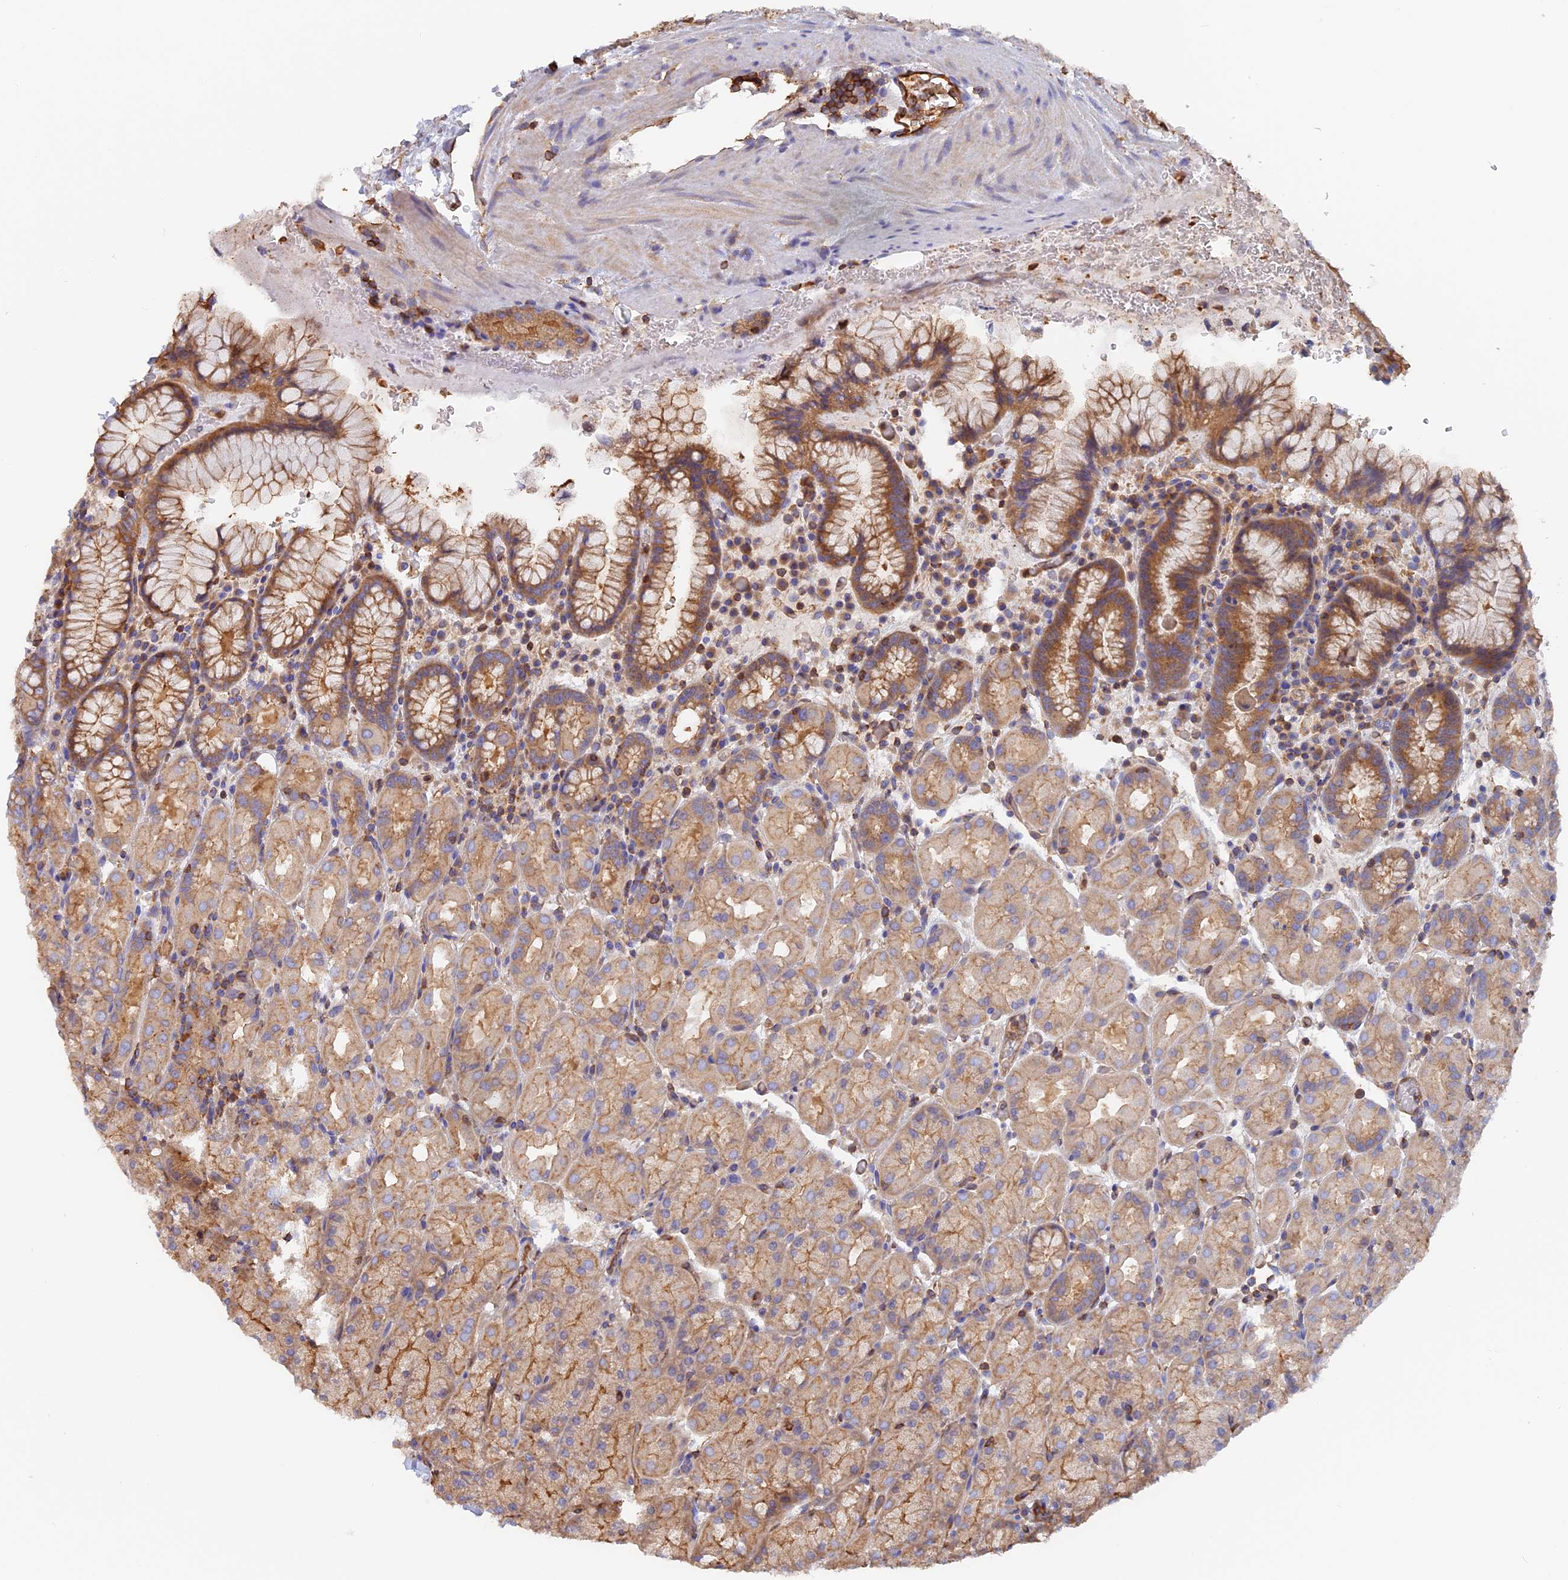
{"staining": {"intensity": "moderate", "quantity": ">75%", "location": "cytoplasmic/membranous"}, "tissue": "stomach", "cell_type": "Glandular cells", "image_type": "normal", "snomed": [{"axis": "morphology", "description": "Normal tissue, NOS"}, {"axis": "topography", "description": "Stomach, upper"}, {"axis": "topography", "description": "Stomach, lower"}], "caption": "Human stomach stained with a protein marker reveals moderate staining in glandular cells.", "gene": "VPS18", "patient": {"sex": "male", "age": 80}}